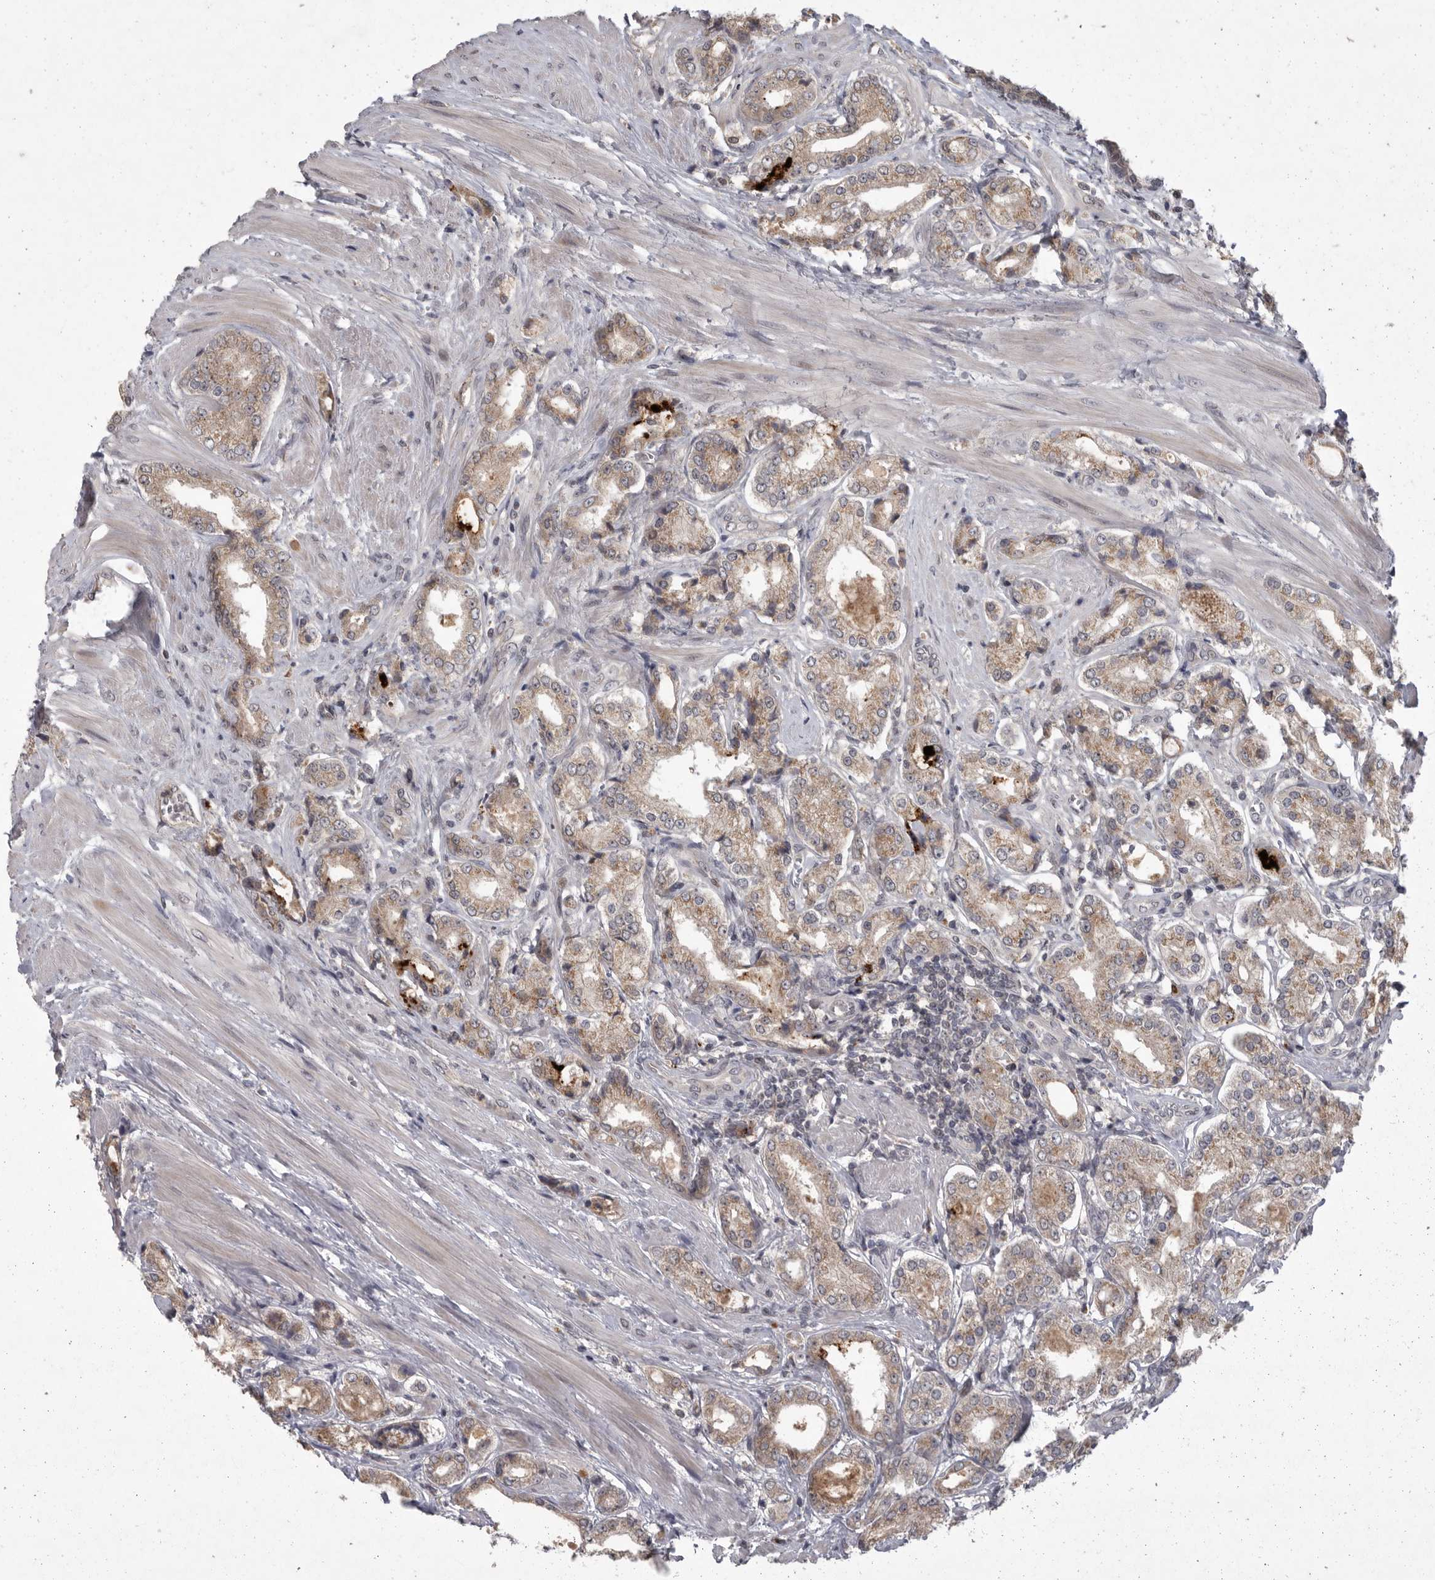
{"staining": {"intensity": "weak", "quantity": ">75%", "location": "cytoplasmic/membranous"}, "tissue": "prostate cancer", "cell_type": "Tumor cells", "image_type": "cancer", "snomed": [{"axis": "morphology", "description": "Adenocarcinoma, Low grade"}, {"axis": "topography", "description": "Prostate"}], "caption": "About >75% of tumor cells in human prostate cancer (adenocarcinoma (low-grade)) demonstrate weak cytoplasmic/membranous protein staining as visualized by brown immunohistochemical staining.", "gene": "MAN2A1", "patient": {"sex": "male", "age": 62}}